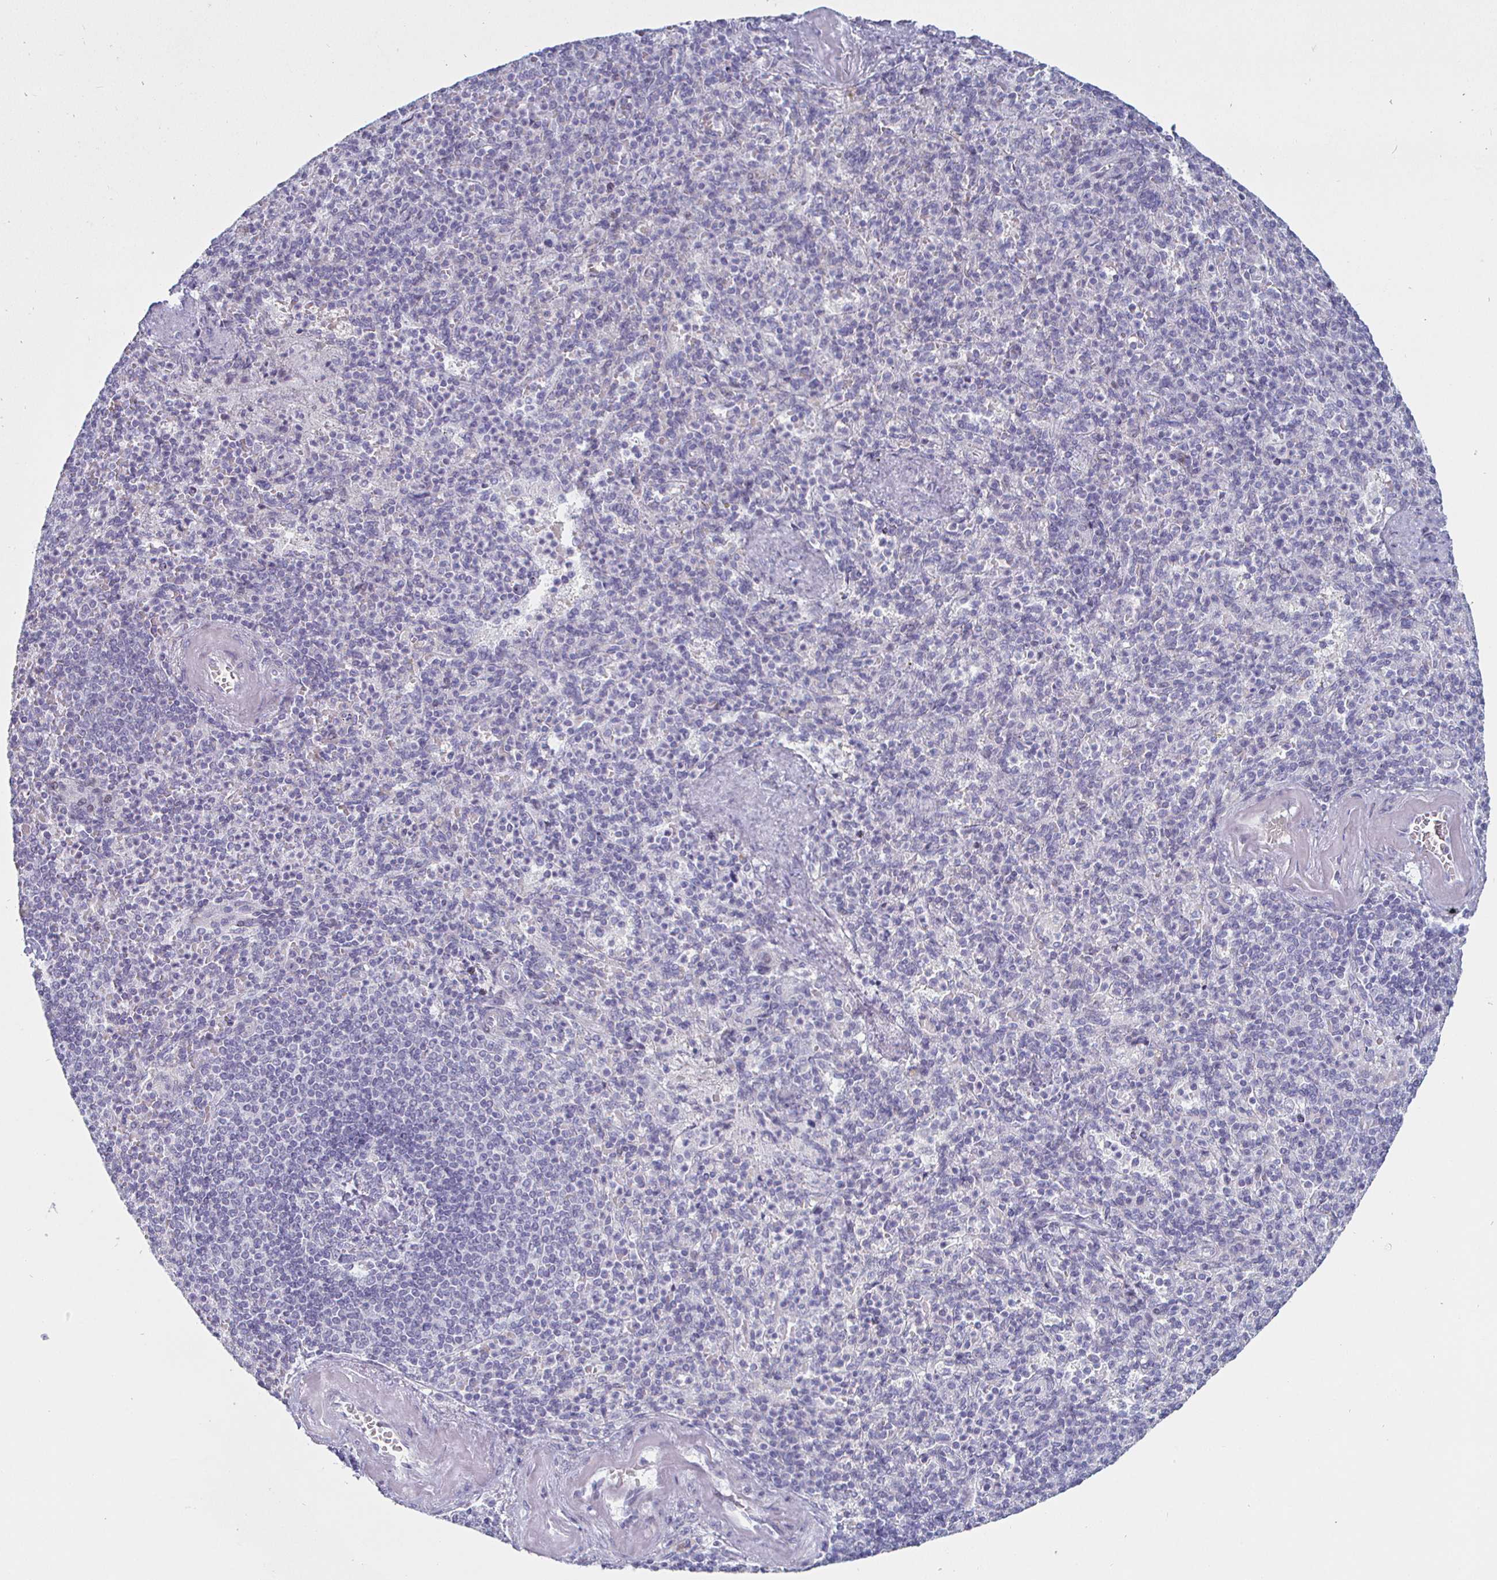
{"staining": {"intensity": "negative", "quantity": "none", "location": "none"}, "tissue": "spleen", "cell_type": "Cells in red pulp", "image_type": "normal", "snomed": [{"axis": "morphology", "description": "Normal tissue, NOS"}, {"axis": "topography", "description": "Spleen"}], "caption": "Cells in red pulp are negative for brown protein staining in normal spleen. Nuclei are stained in blue.", "gene": "DMRTB1", "patient": {"sex": "female", "age": 74}}